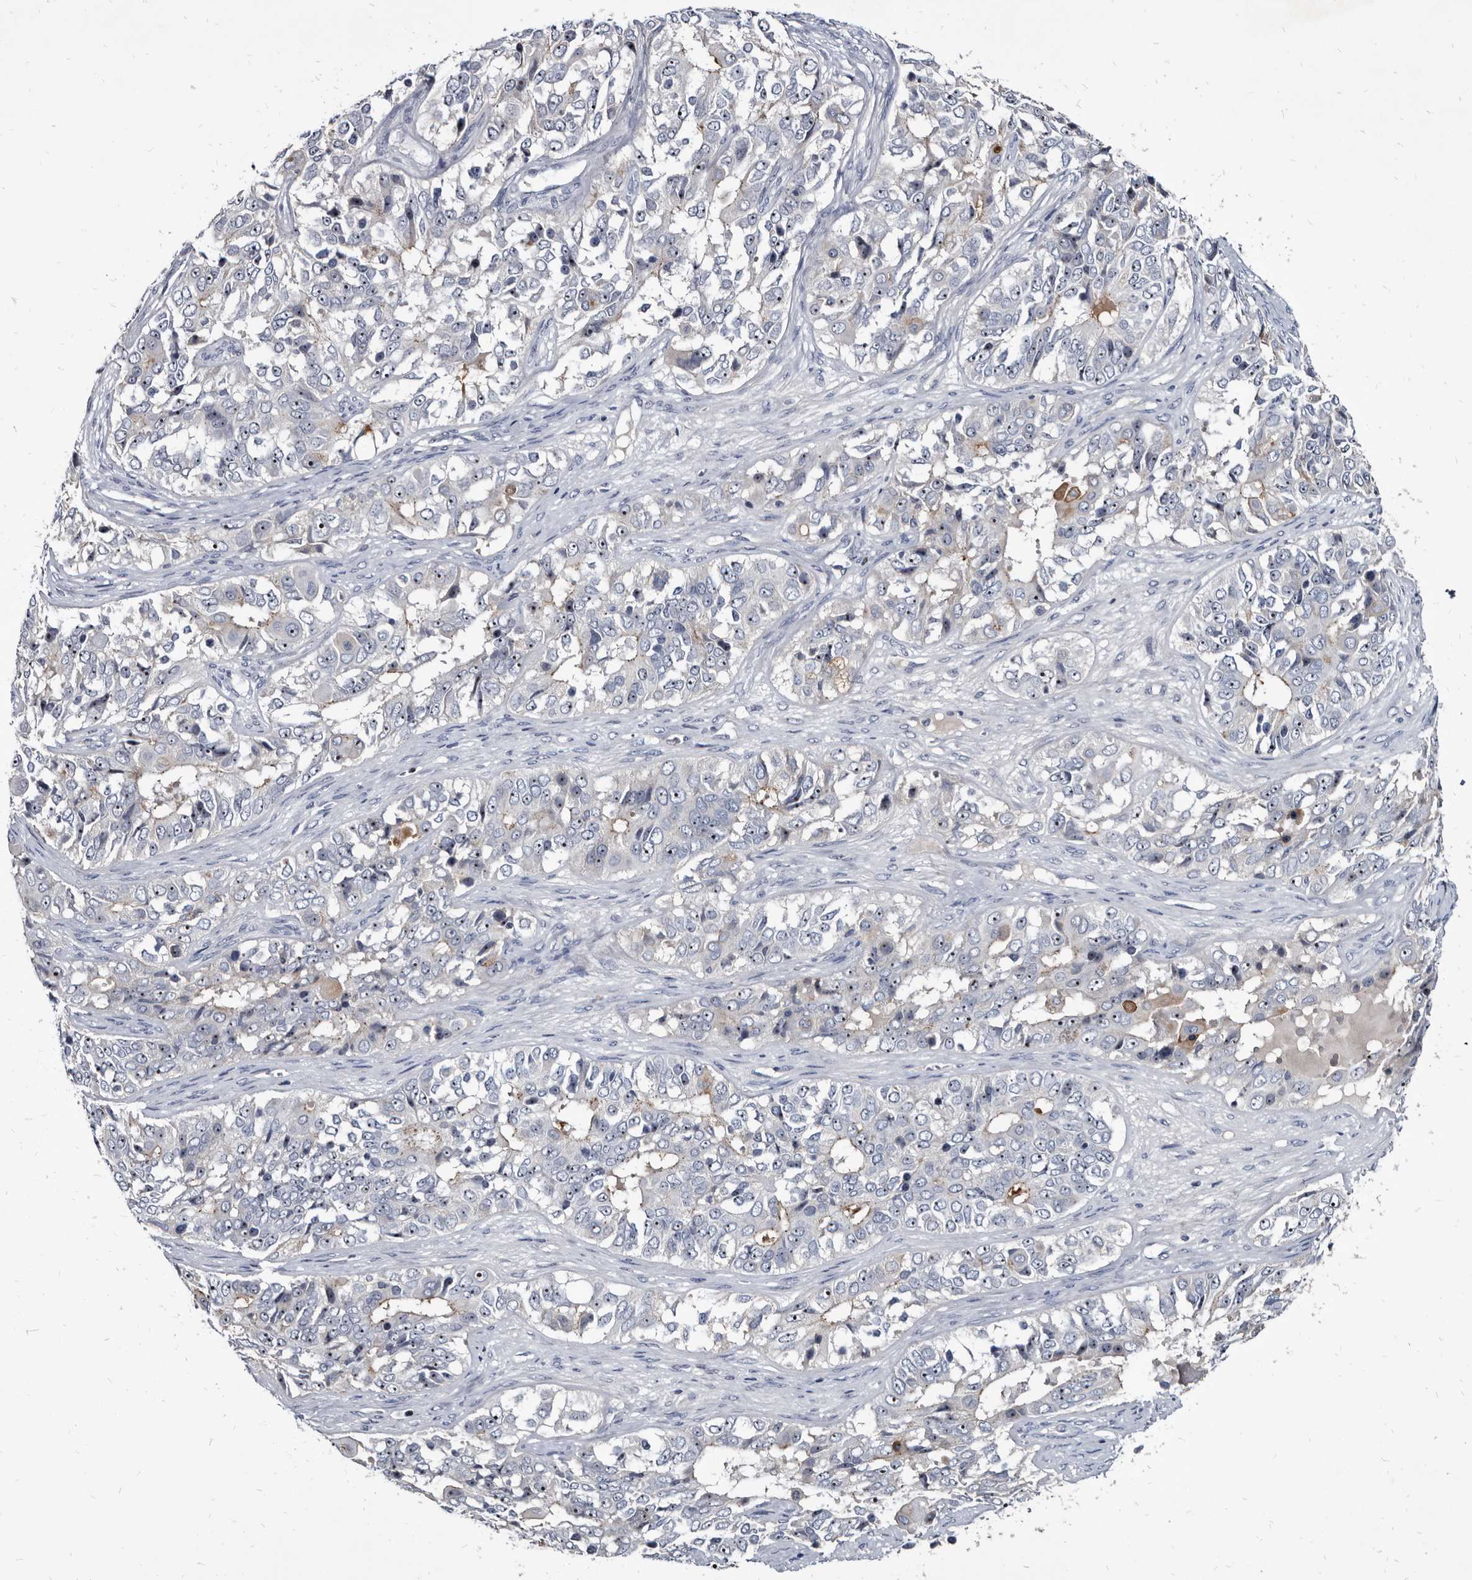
{"staining": {"intensity": "negative", "quantity": "none", "location": "none"}, "tissue": "ovarian cancer", "cell_type": "Tumor cells", "image_type": "cancer", "snomed": [{"axis": "morphology", "description": "Carcinoma, endometroid"}, {"axis": "topography", "description": "Ovary"}], "caption": "The micrograph shows no significant expression in tumor cells of endometroid carcinoma (ovarian). (Brightfield microscopy of DAB immunohistochemistry at high magnification).", "gene": "PRSS8", "patient": {"sex": "female", "age": 51}}